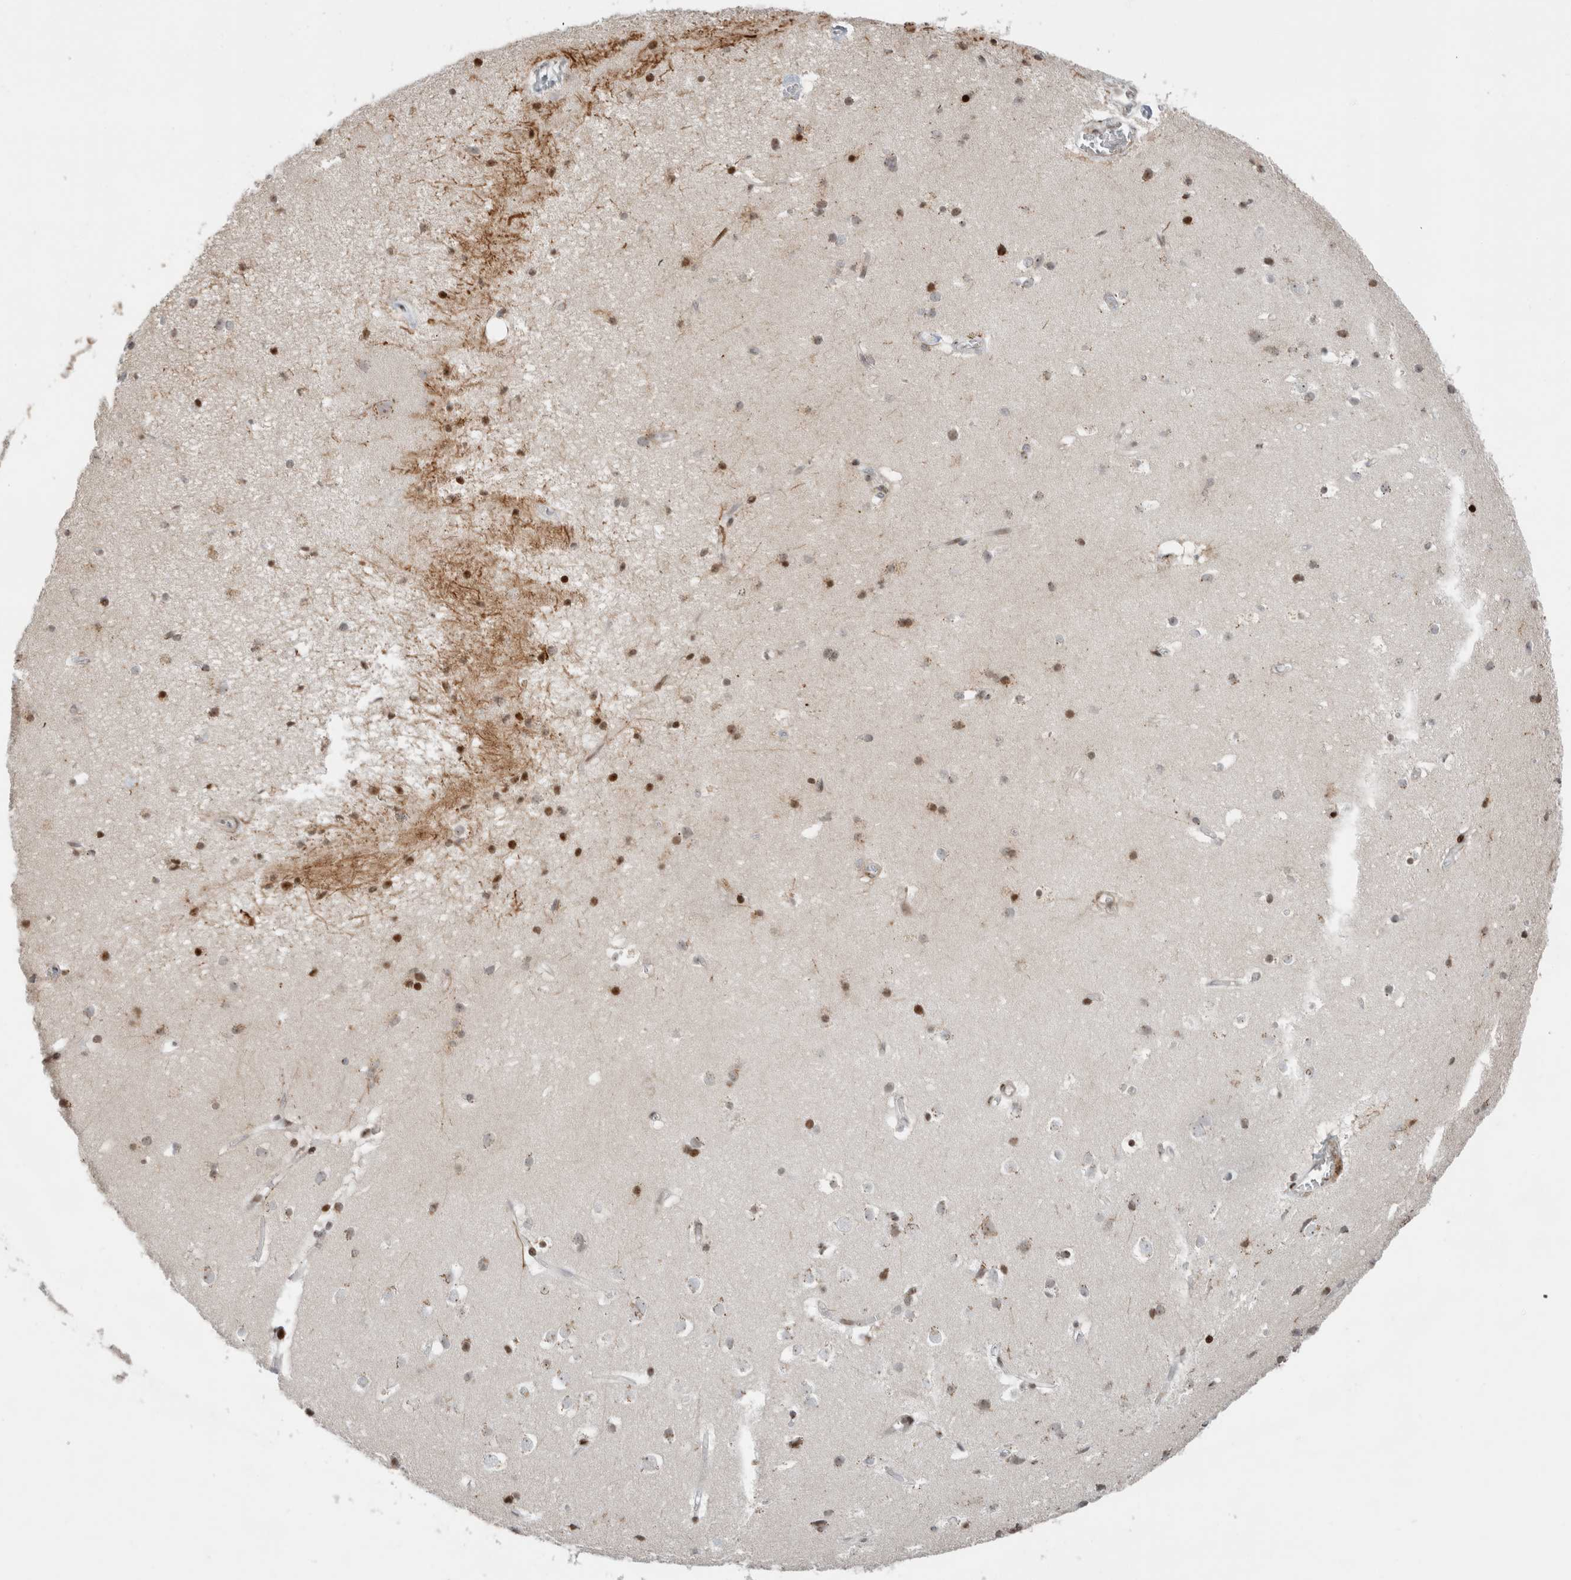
{"staining": {"intensity": "negative", "quantity": "none", "location": "none"}, "tissue": "cerebral cortex", "cell_type": "Endothelial cells", "image_type": "normal", "snomed": [{"axis": "morphology", "description": "Normal tissue, NOS"}, {"axis": "topography", "description": "Cerebral cortex"}], "caption": "High power microscopy photomicrograph of an immunohistochemistry histopathology image of unremarkable cerebral cortex, revealing no significant positivity in endothelial cells.", "gene": "GINS4", "patient": {"sex": "male", "age": 54}}